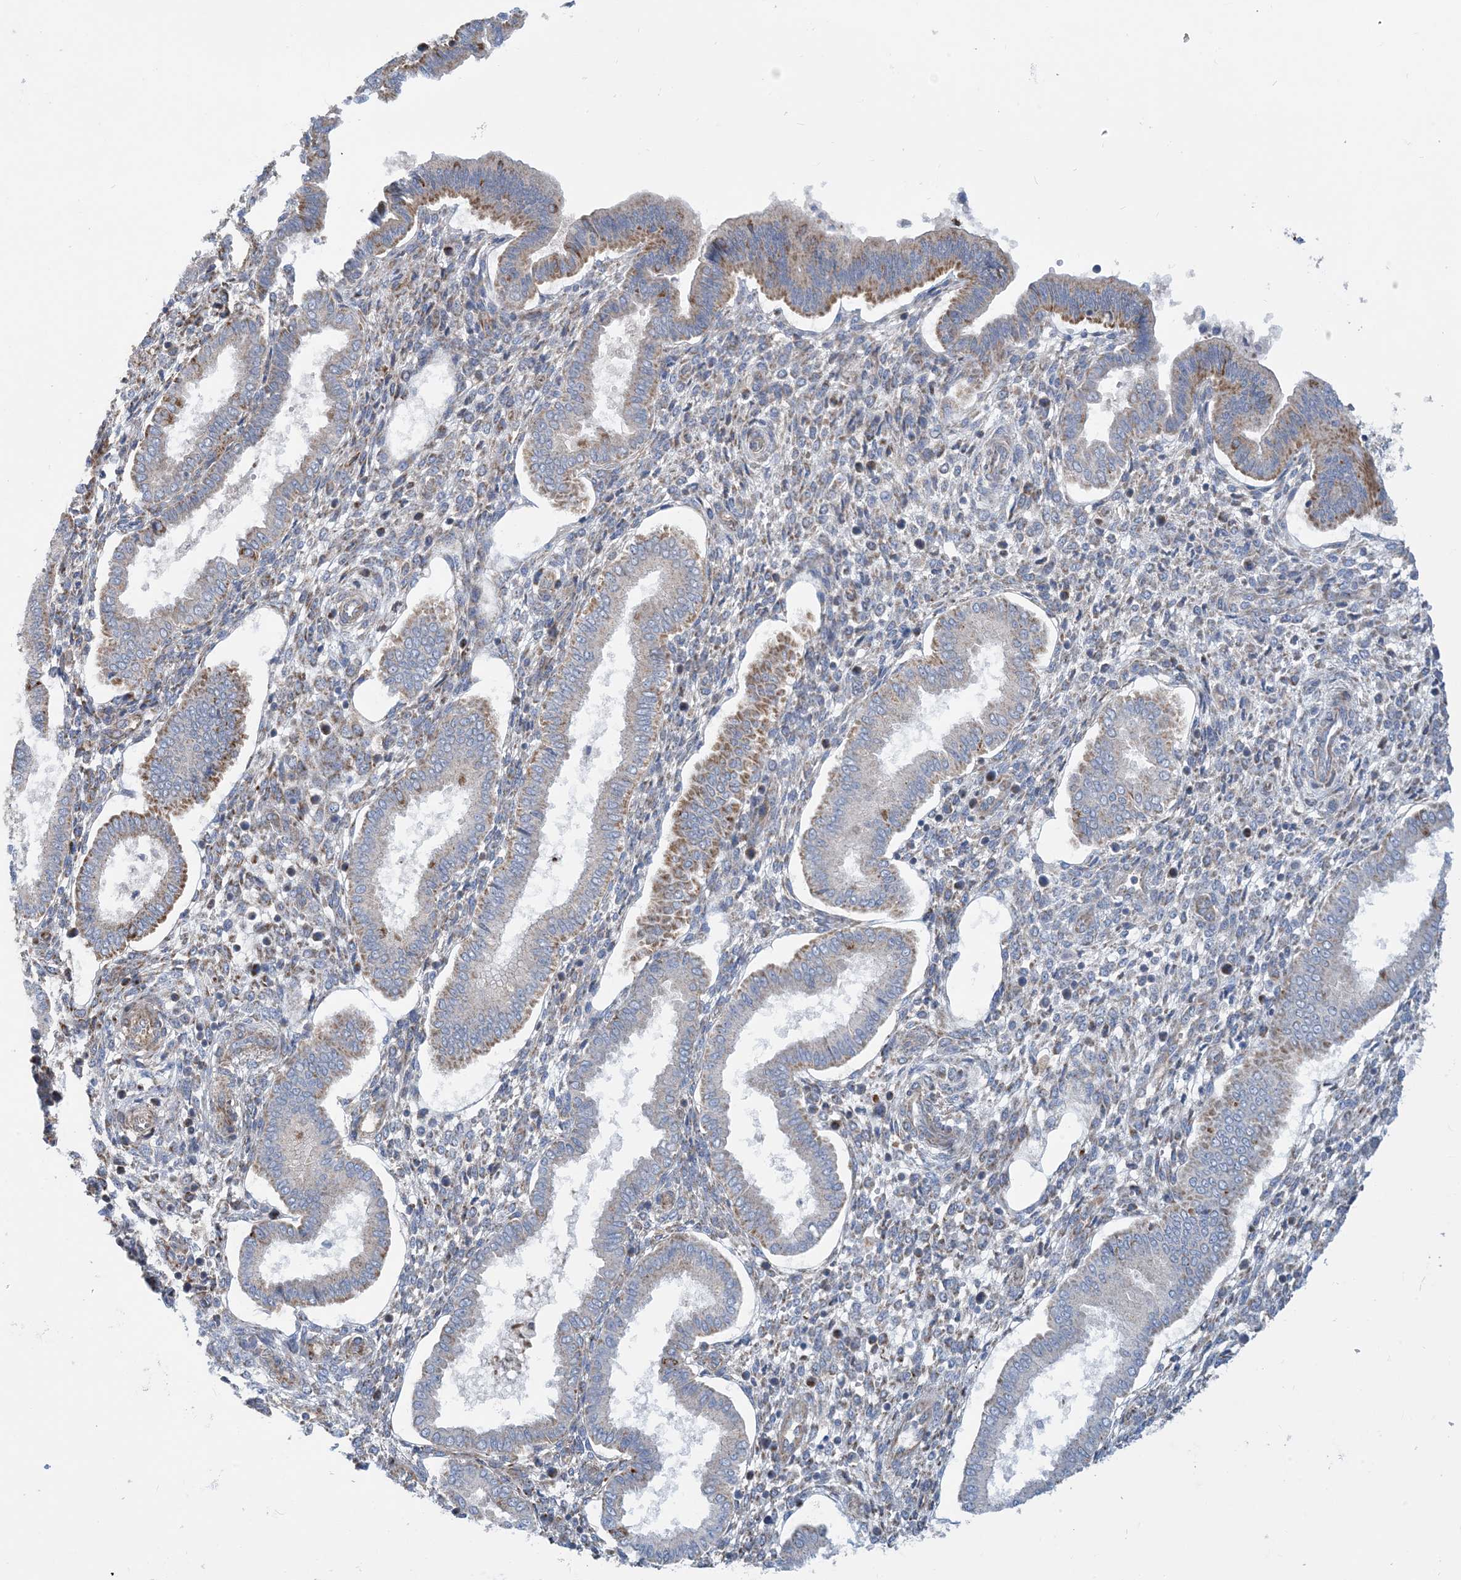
{"staining": {"intensity": "moderate", "quantity": "25%-75%", "location": "cytoplasmic/membranous"}, "tissue": "endometrium", "cell_type": "Cells in endometrial stroma", "image_type": "normal", "snomed": [{"axis": "morphology", "description": "Normal tissue, NOS"}, {"axis": "topography", "description": "Endometrium"}], "caption": "Cells in endometrial stroma show moderate cytoplasmic/membranous expression in about 25%-75% of cells in normal endometrium. The protein of interest is shown in brown color, while the nuclei are stained blue.", "gene": "PCDHGA1", "patient": {"sex": "female", "age": 24}}